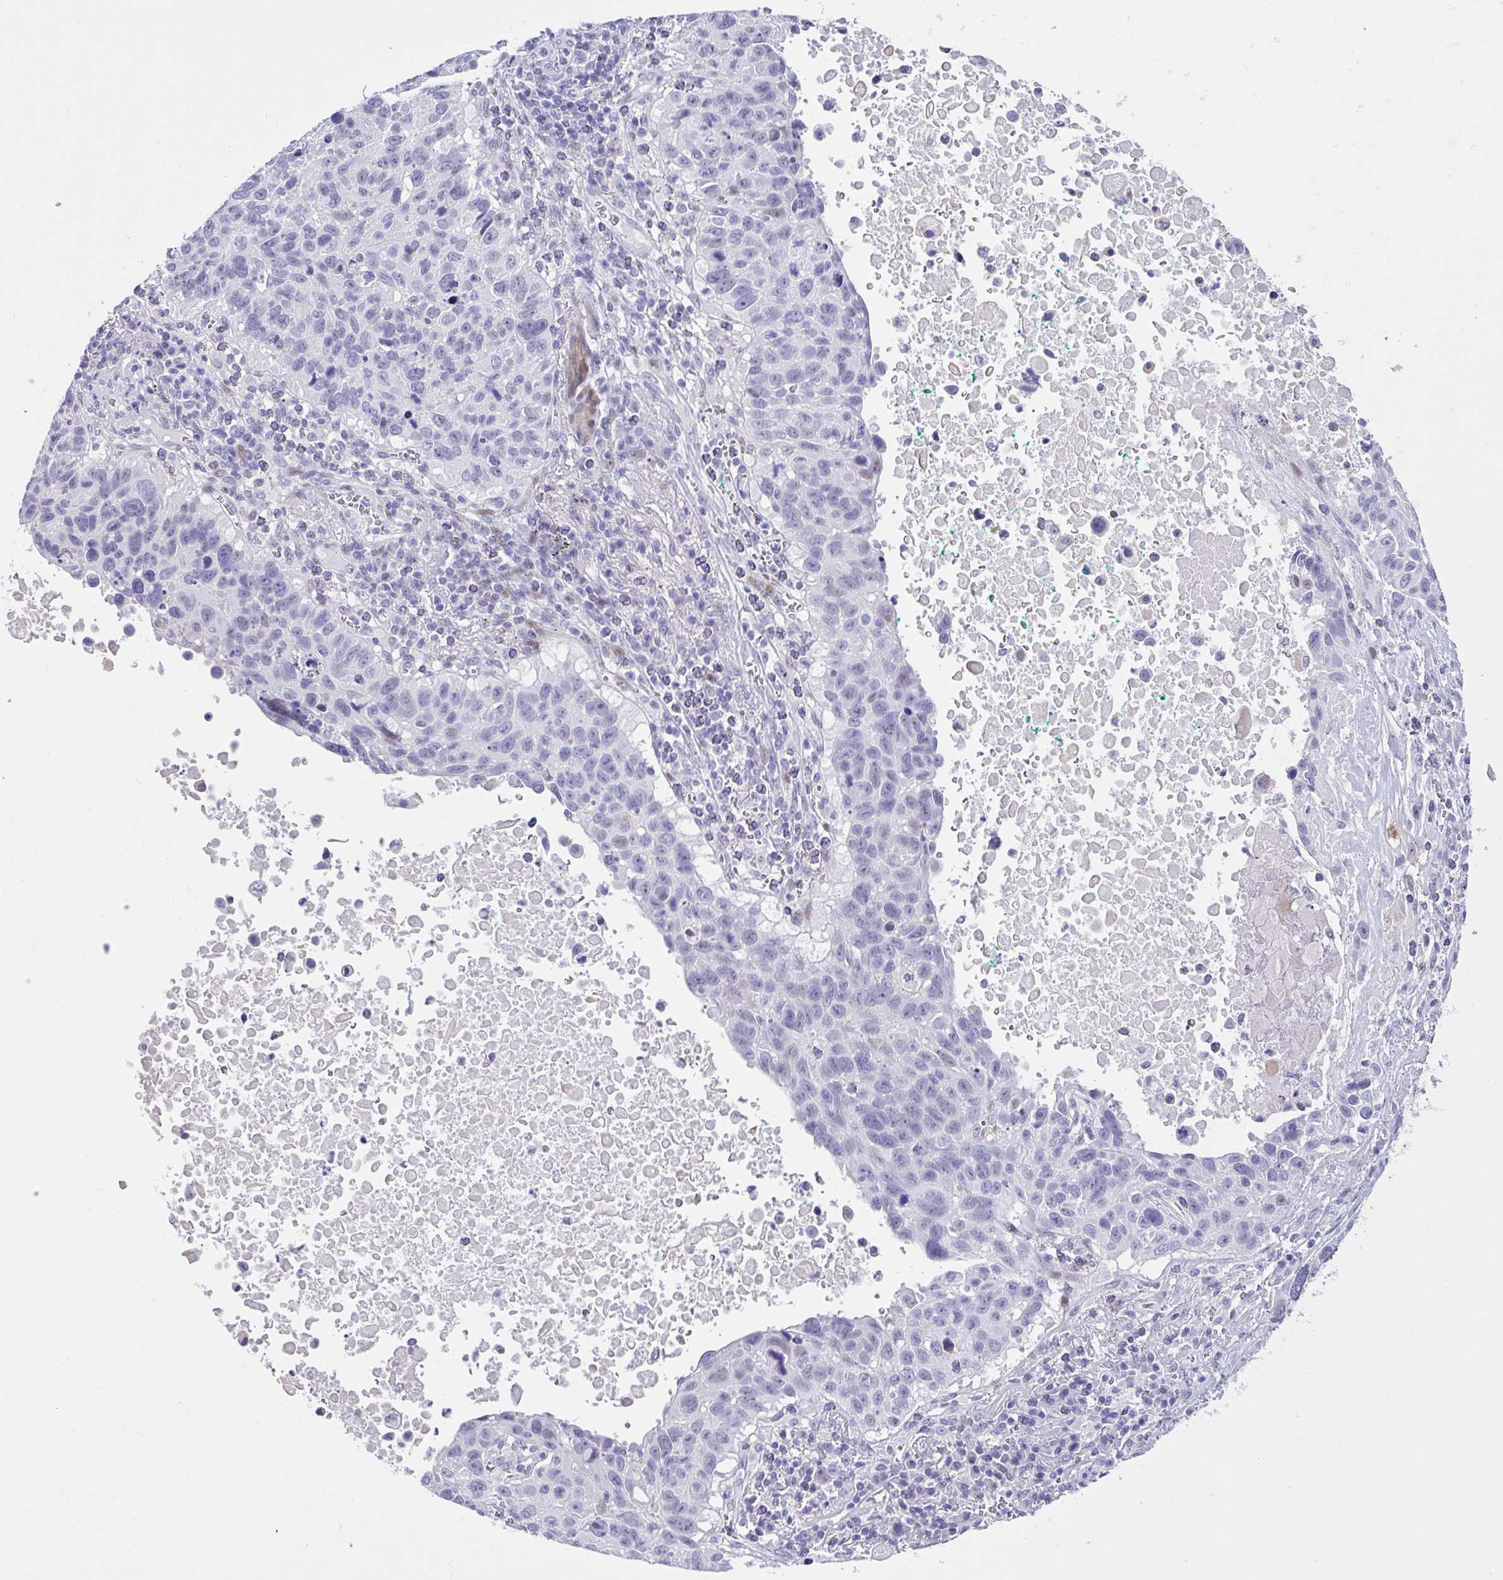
{"staining": {"intensity": "negative", "quantity": "none", "location": "none"}, "tissue": "lung cancer", "cell_type": "Tumor cells", "image_type": "cancer", "snomed": [{"axis": "morphology", "description": "Squamous cell carcinoma, NOS"}, {"axis": "topography", "description": "Lung"}], "caption": "DAB (3,3'-diaminobenzidine) immunohistochemical staining of lung squamous cell carcinoma demonstrates no significant positivity in tumor cells.", "gene": "NHLH2", "patient": {"sex": "male", "age": 66}}